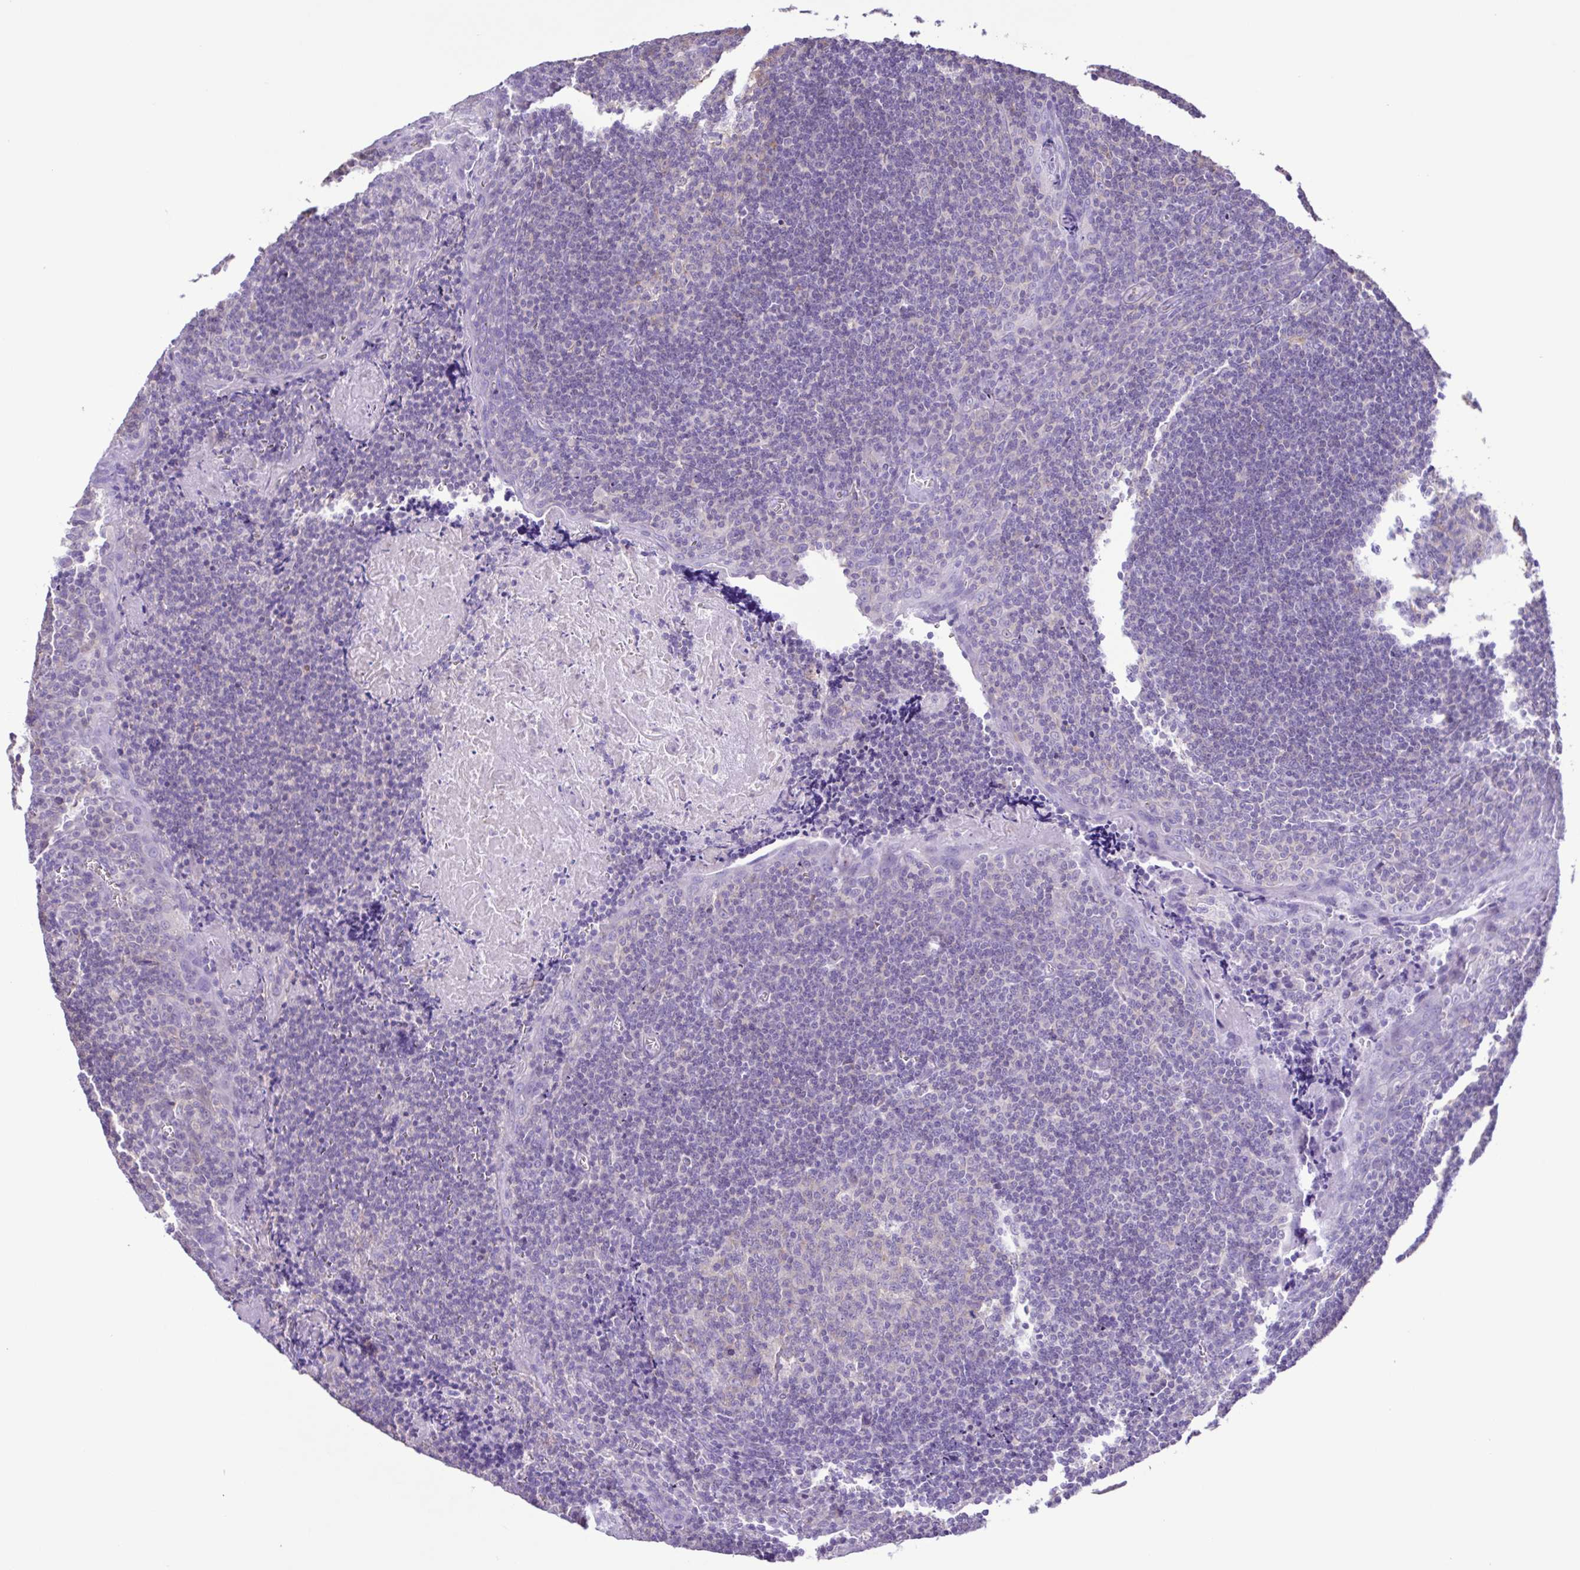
{"staining": {"intensity": "weak", "quantity": "25%-75%", "location": "cytoplasmic/membranous"}, "tissue": "tonsil", "cell_type": "Germinal center cells", "image_type": "normal", "snomed": [{"axis": "morphology", "description": "Normal tissue, NOS"}, {"axis": "morphology", "description": "Inflammation, NOS"}, {"axis": "topography", "description": "Tonsil"}], "caption": "There is low levels of weak cytoplasmic/membranous staining in germinal center cells of benign tonsil, as demonstrated by immunohistochemical staining (brown color).", "gene": "CYP17A1", "patient": {"sex": "female", "age": 31}}